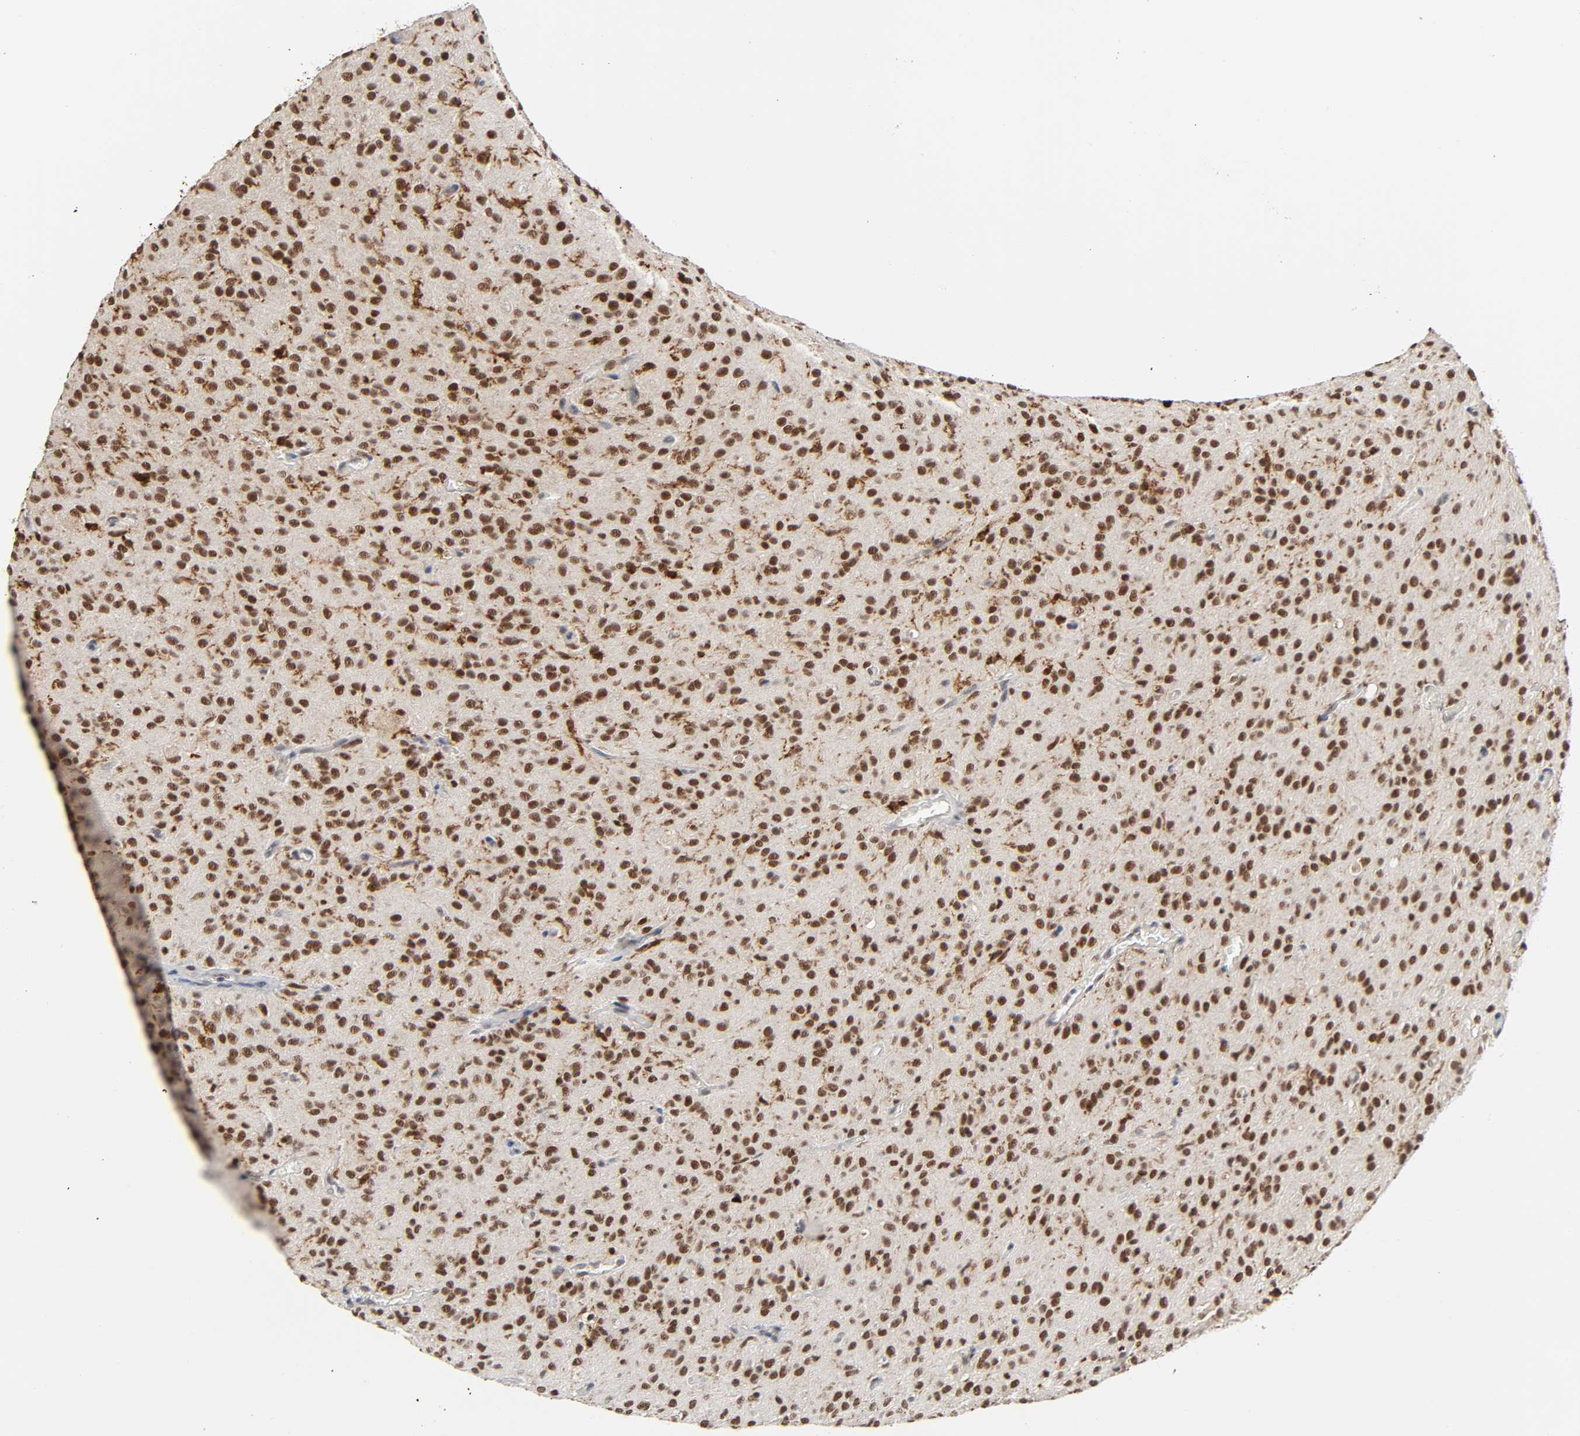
{"staining": {"intensity": "strong", "quantity": ">75%", "location": "nuclear"}, "tissue": "glioma", "cell_type": "Tumor cells", "image_type": "cancer", "snomed": [{"axis": "morphology", "description": "Glioma, malignant, High grade"}, {"axis": "topography", "description": "Brain"}], "caption": "Immunohistochemical staining of human high-grade glioma (malignant) shows high levels of strong nuclear protein expression in approximately >75% of tumor cells. (IHC, brightfield microscopy, high magnification).", "gene": "KAT2B", "patient": {"sex": "female", "age": 59}}